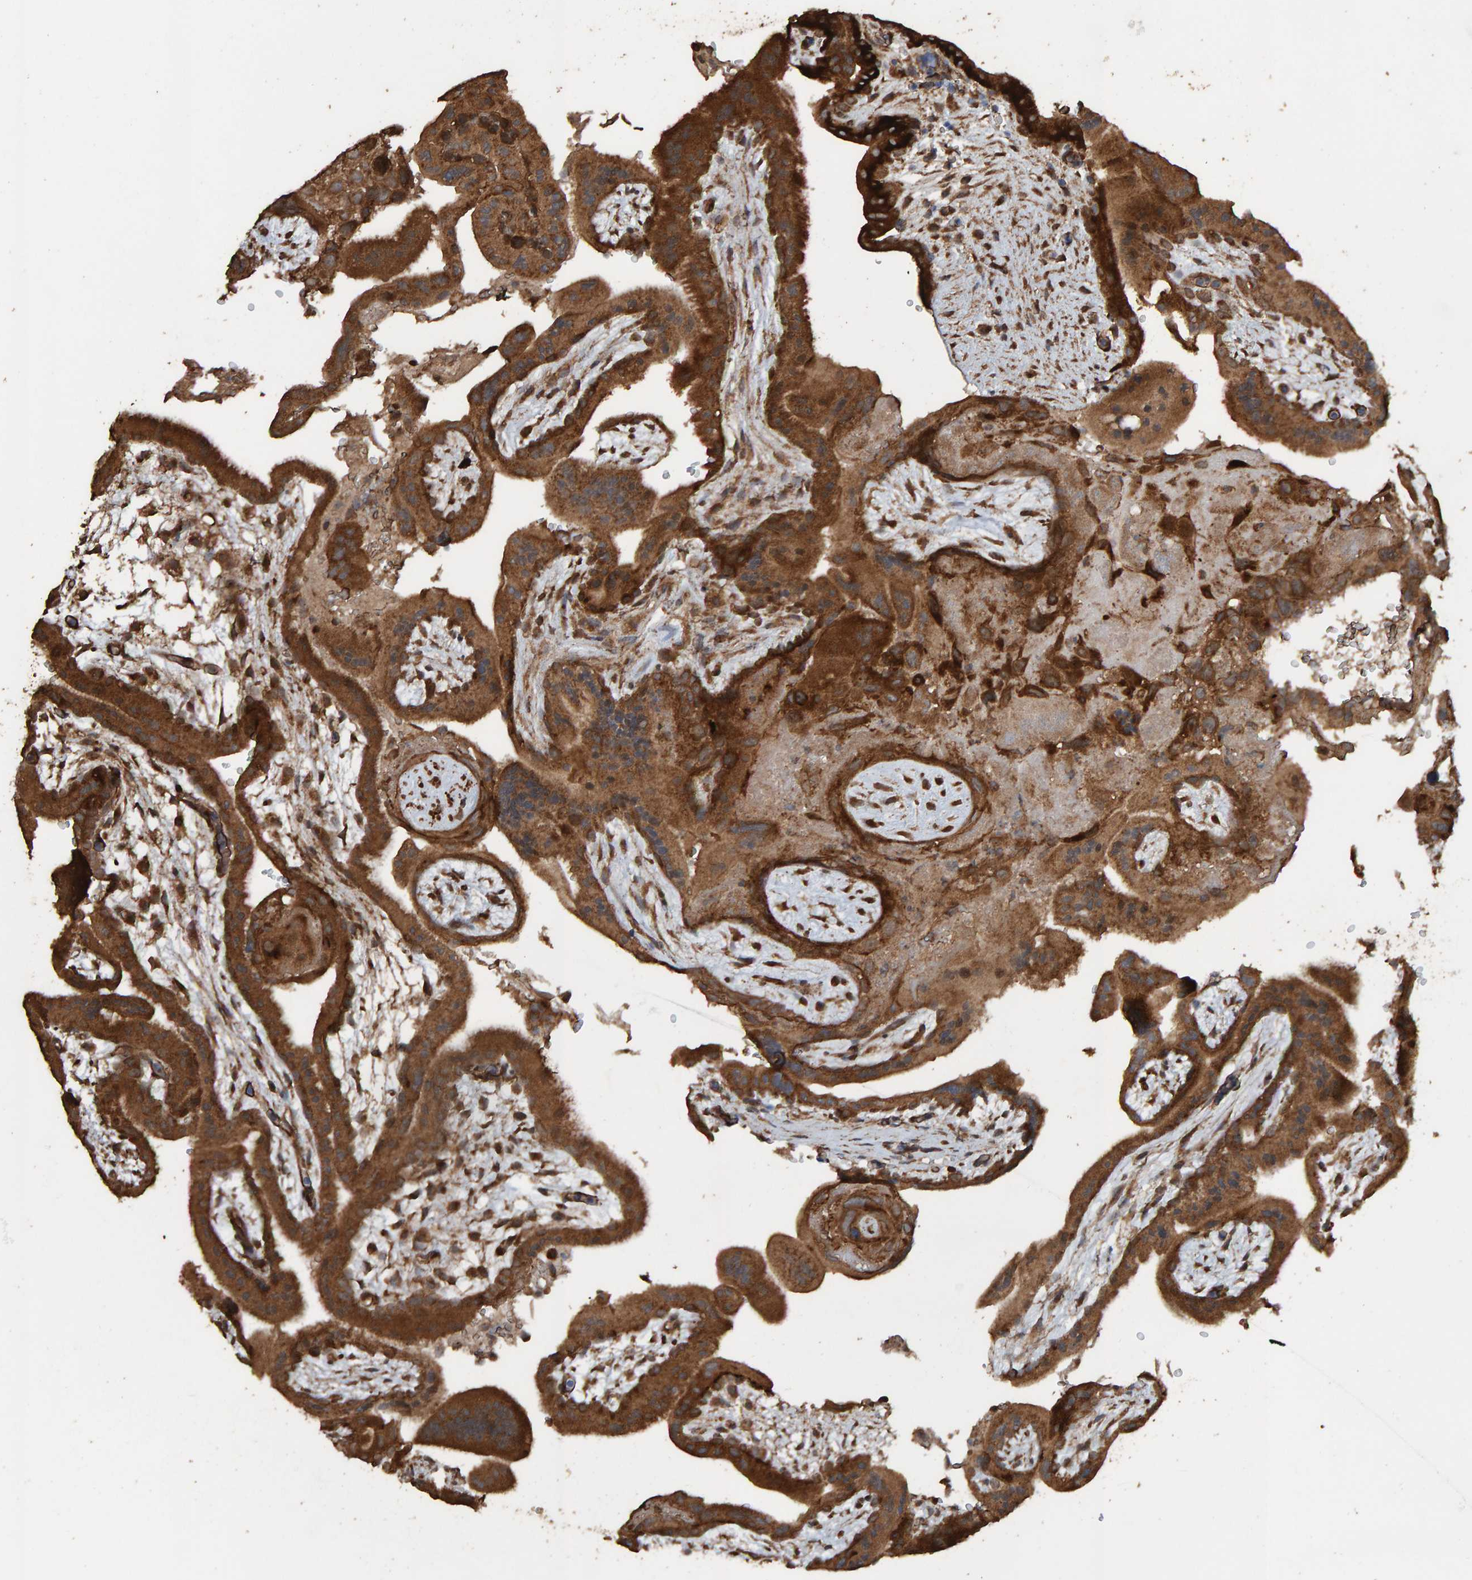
{"staining": {"intensity": "strong", "quantity": ">75%", "location": "cytoplasmic/membranous"}, "tissue": "placenta", "cell_type": "Decidual cells", "image_type": "normal", "snomed": [{"axis": "morphology", "description": "Normal tissue, NOS"}, {"axis": "topography", "description": "Placenta"}], "caption": "Approximately >75% of decidual cells in normal placenta exhibit strong cytoplasmic/membranous protein positivity as visualized by brown immunohistochemical staining.", "gene": "DUS1L", "patient": {"sex": "female", "age": 35}}